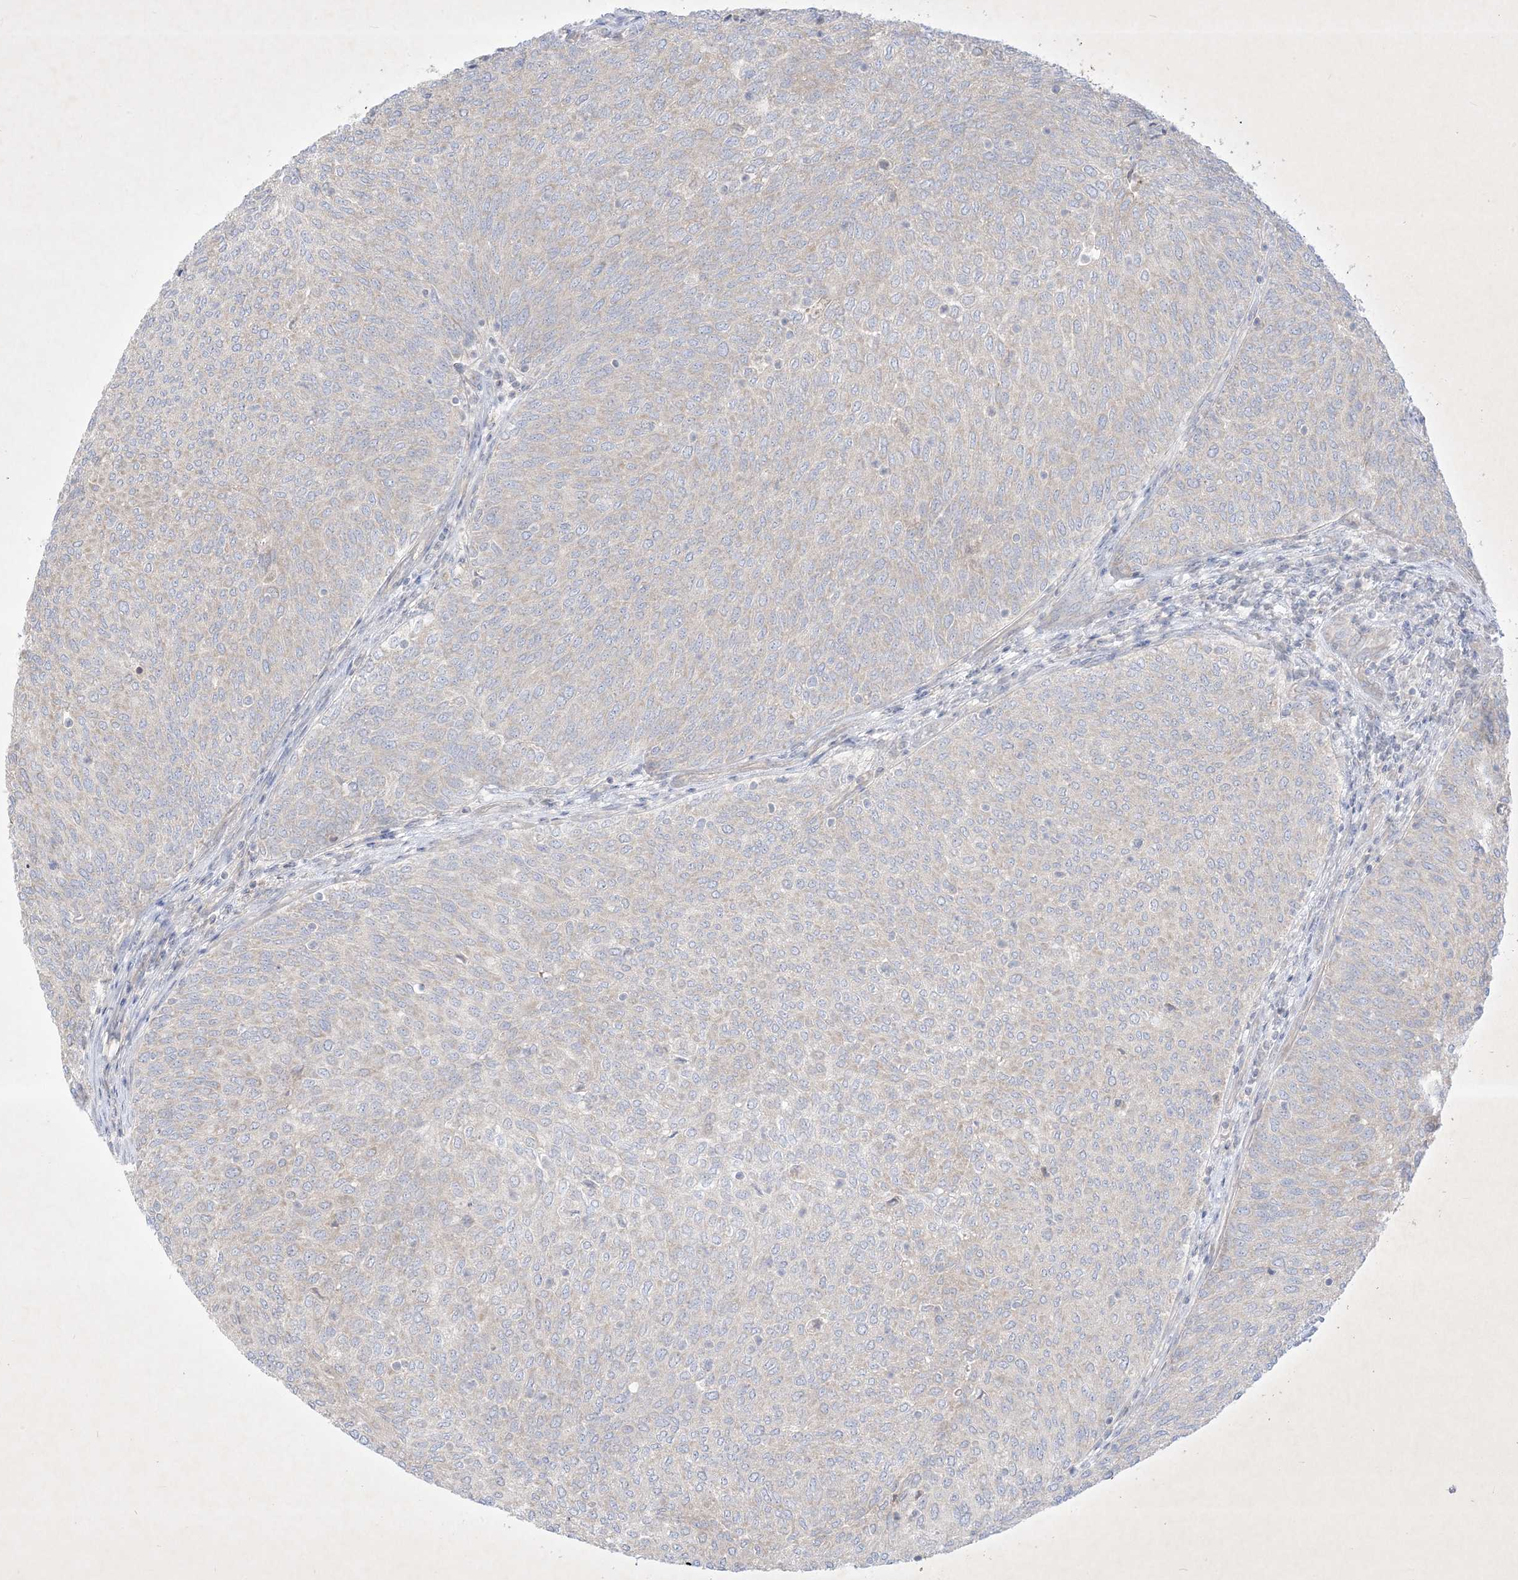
{"staining": {"intensity": "weak", "quantity": "<25%", "location": "cytoplasmic/membranous"}, "tissue": "urothelial cancer", "cell_type": "Tumor cells", "image_type": "cancer", "snomed": [{"axis": "morphology", "description": "Urothelial carcinoma, Low grade"}, {"axis": "topography", "description": "Urinary bladder"}], "caption": "Human low-grade urothelial carcinoma stained for a protein using IHC demonstrates no staining in tumor cells.", "gene": "PLEKHA3", "patient": {"sex": "female", "age": 79}}